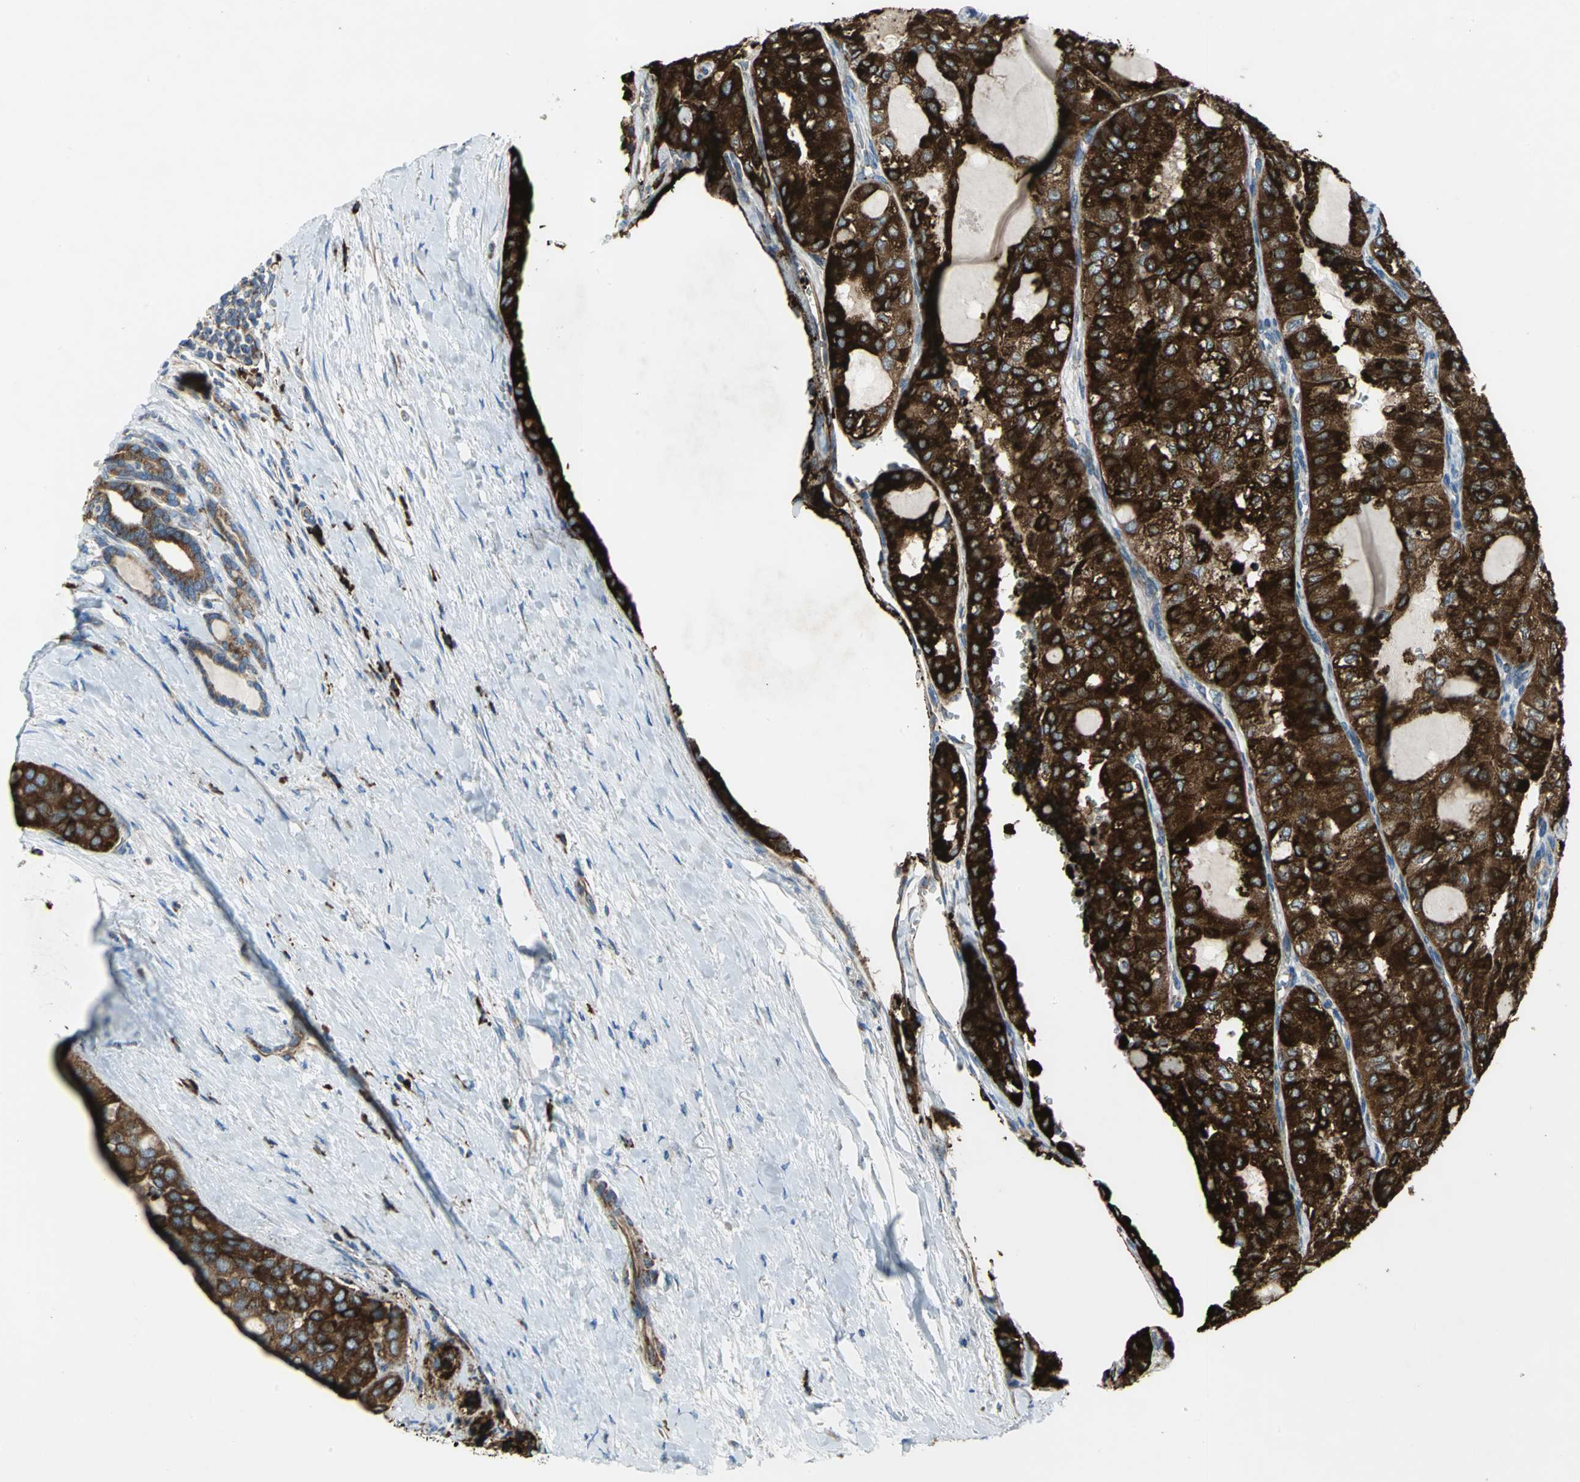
{"staining": {"intensity": "strong", "quantity": ">75%", "location": "cytoplasmic/membranous"}, "tissue": "thyroid cancer", "cell_type": "Tumor cells", "image_type": "cancer", "snomed": [{"axis": "morphology", "description": "Follicular adenoma carcinoma, NOS"}, {"axis": "topography", "description": "Thyroid gland"}], "caption": "Follicular adenoma carcinoma (thyroid) was stained to show a protein in brown. There is high levels of strong cytoplasmic/membranous positivity in about >75% of tumor cells.", "gene": "TULP4", "patient": {"sex": "male", "age": 75}}